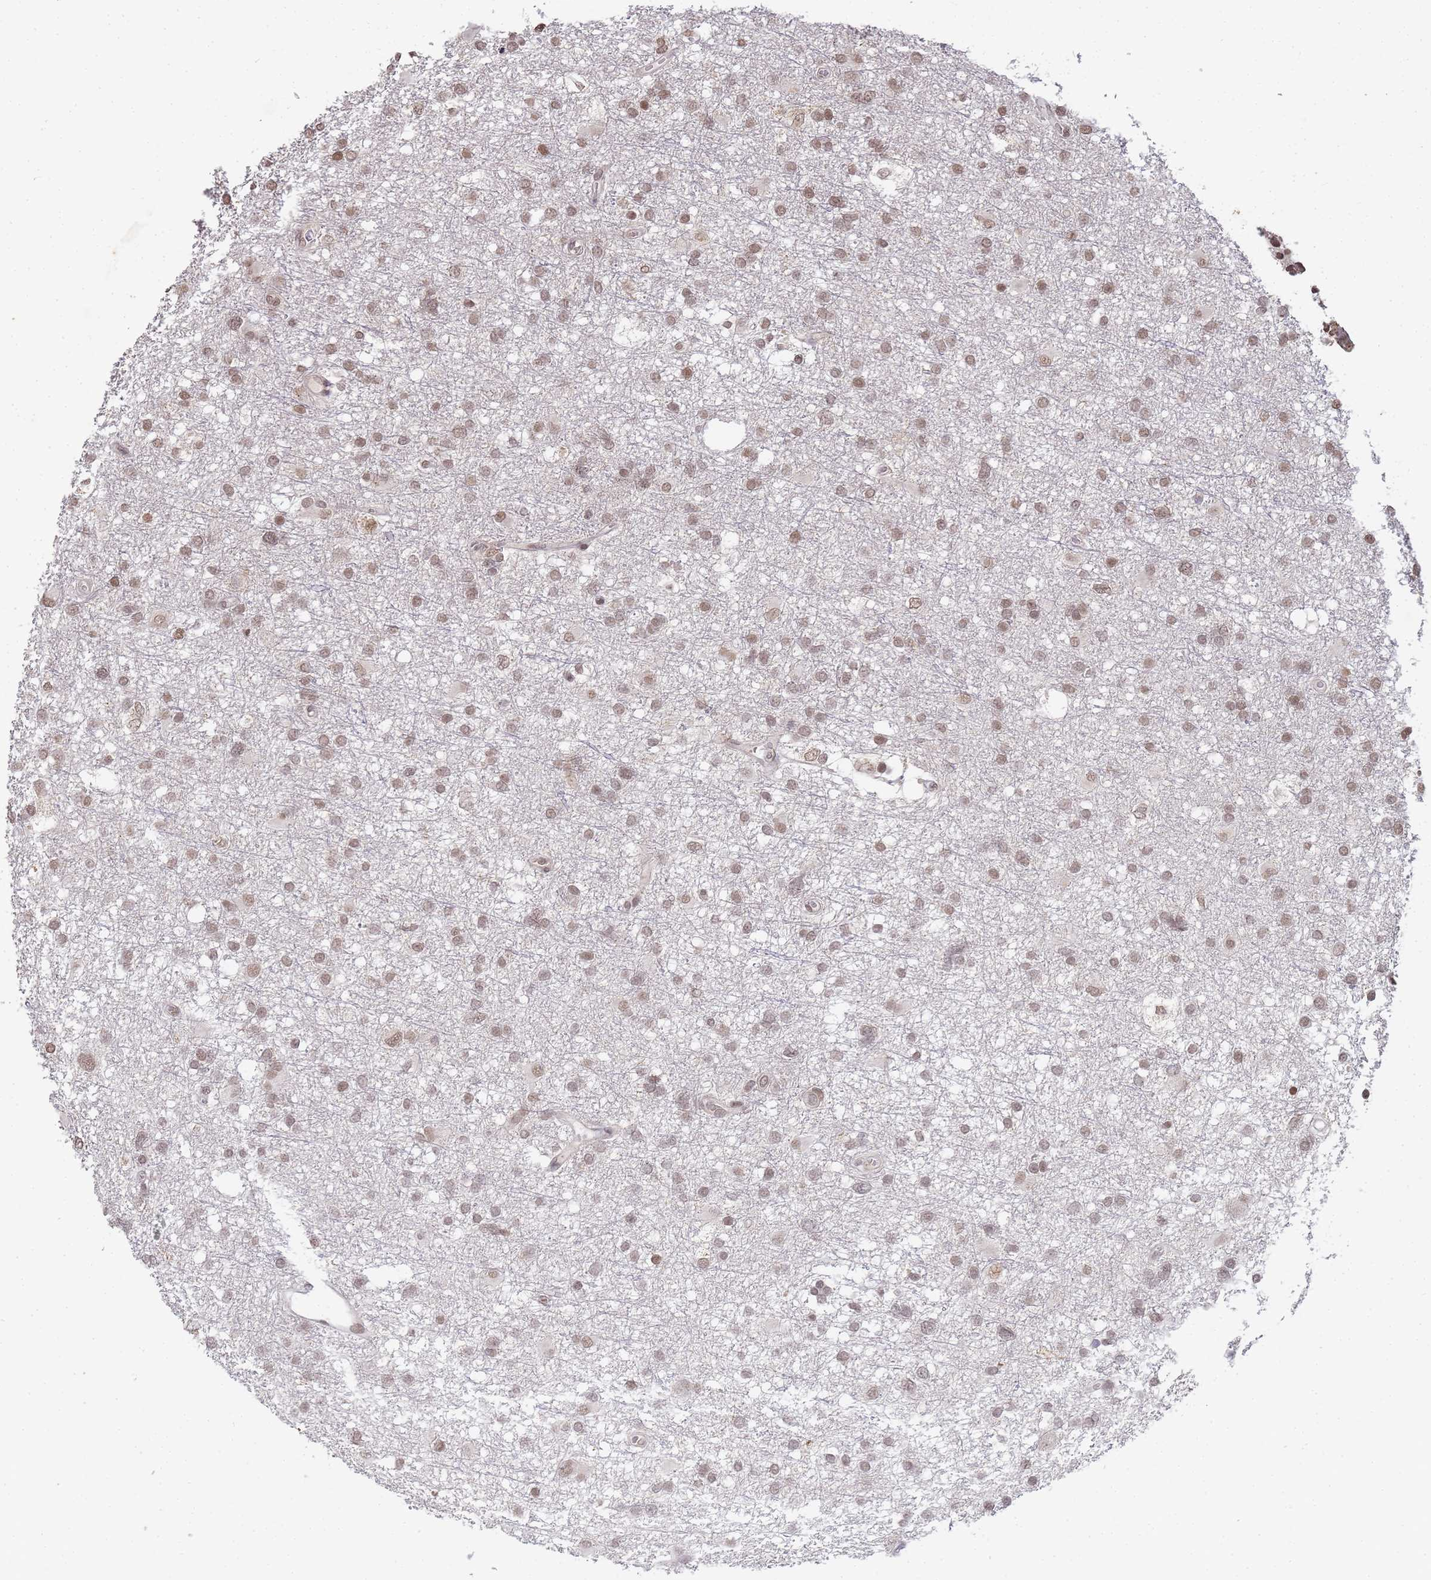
{"staining": {"intensity": "weak", "quantity": ">75%", "location": "nuclear"}, "tissue": "glioma", "cell_type": "Tumor cells", "image_type": "cancer", "snomed": [{"axis": "morphology", "description": "Glioma, malignant, High grade"}, {"axis": "topography", "description": "Brain"}], "caption": "Immunohistochemical staining of human malignant high-grade glioma exhibits low levels of weak nuclear protein positivity in approximately >75% of tumor cells.", "gene": "MYL7", "patient": {"sex": "male", "age": 61}}